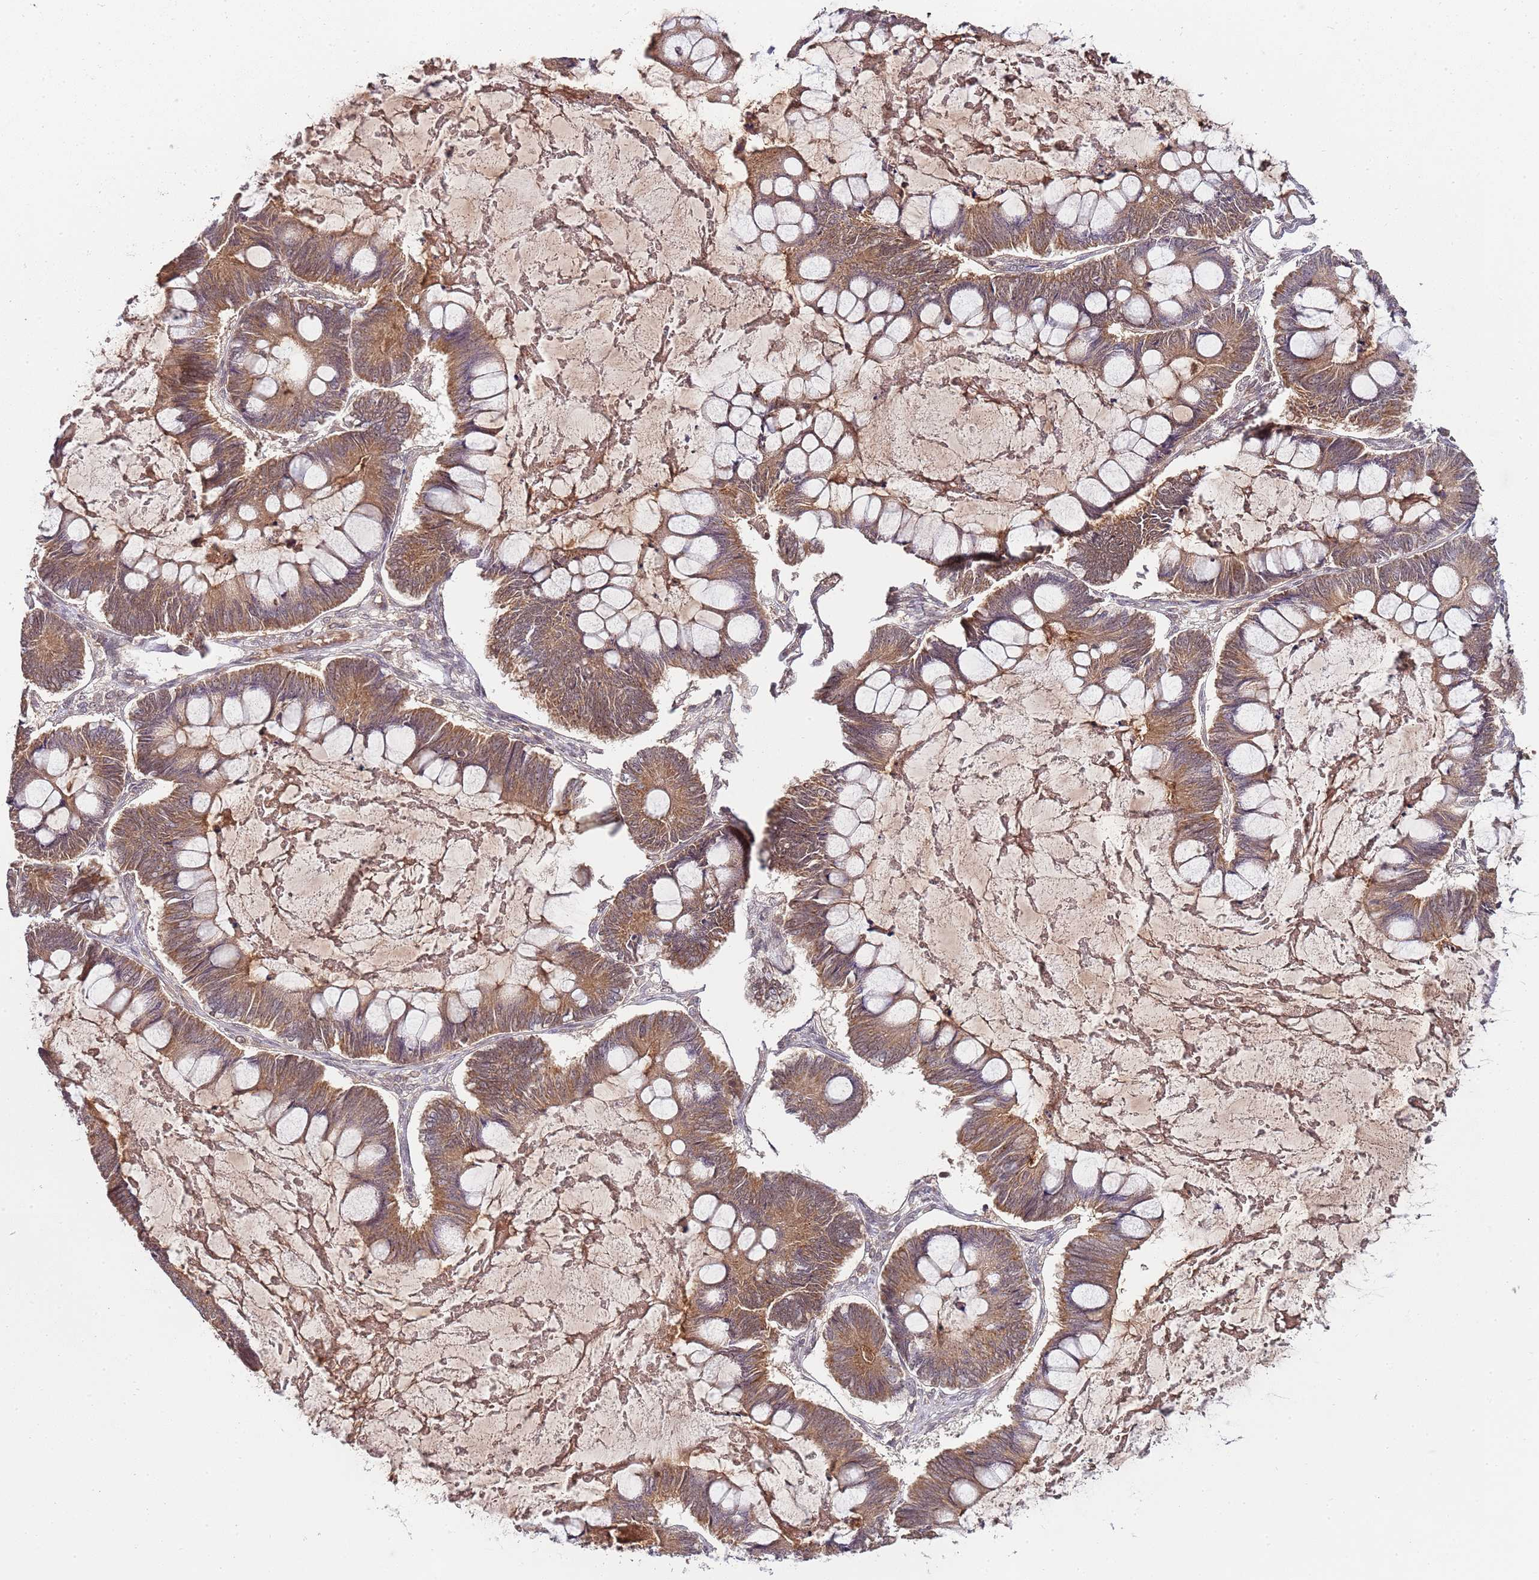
{"staining": {"intensity": "moderate", "quantity": ">75%", "location": "cytoplasmic/membranous"}, "tissue": "ovarian cancer", "cell_type": "Tumor cells", "image_type": "cancer", "snomed": [{"axis": "morphology", "description": "Cystadenocarcinoma, mucinous, NOS"}, {"axis": "topography", "description": "Ovary"}], "caption": "Ovarian cancer (mucinous cystadenocarcinoma) stained with DAB immunohistochemistry exhibits medium levels of moderate cytoplasmic/membranous positivity in about >75% of tumor cells. The staining was performed using DAB (3,3'-diaminobenzidine) to visualize the protein expression in brown, while the nuclei were stained in blue with hematoxylin (Magnification: 20x).", "gene": "LIN37", "patient": {"sex": "female", "age": 61}}